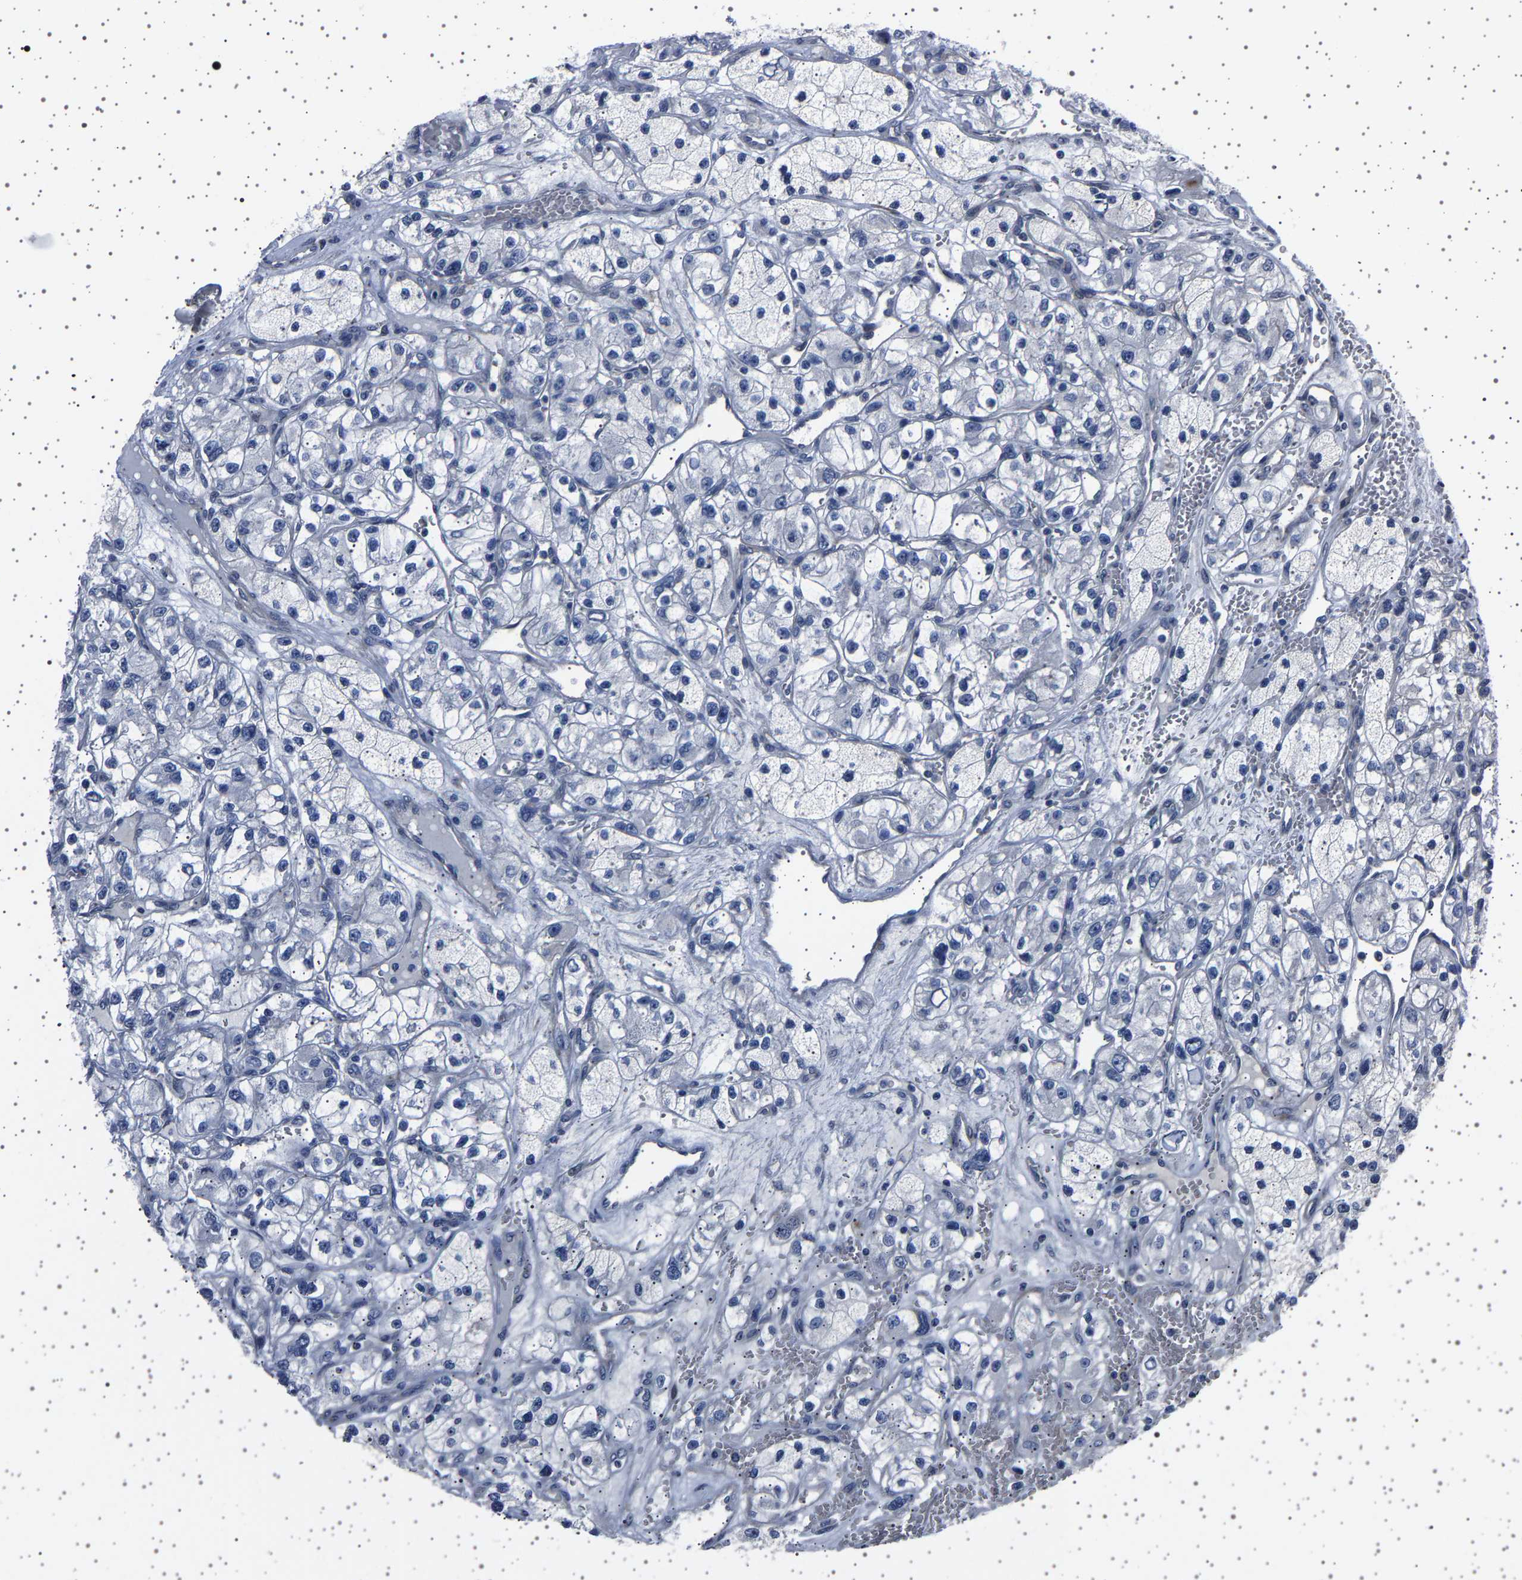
{"staining": {"intensity": "negative", "quantity": "none", "location": "none"}, "tissue": "renal cancer", "cell_type": "Tumor cells", "image_type": "cancer", "snomed": [{"axis": "morphology", "description": "Adenocarcinoma, NOS"}, {"axis": "topography", "description": "Kidney"}], "caption": "Micrograph shows no protein expression in tumor cells of renal cancer (adenocarcinoma) tissue. Nuclei are stained in blue.", "gene": "PAK5", "patient": {"sex": "female", "age": 57}}